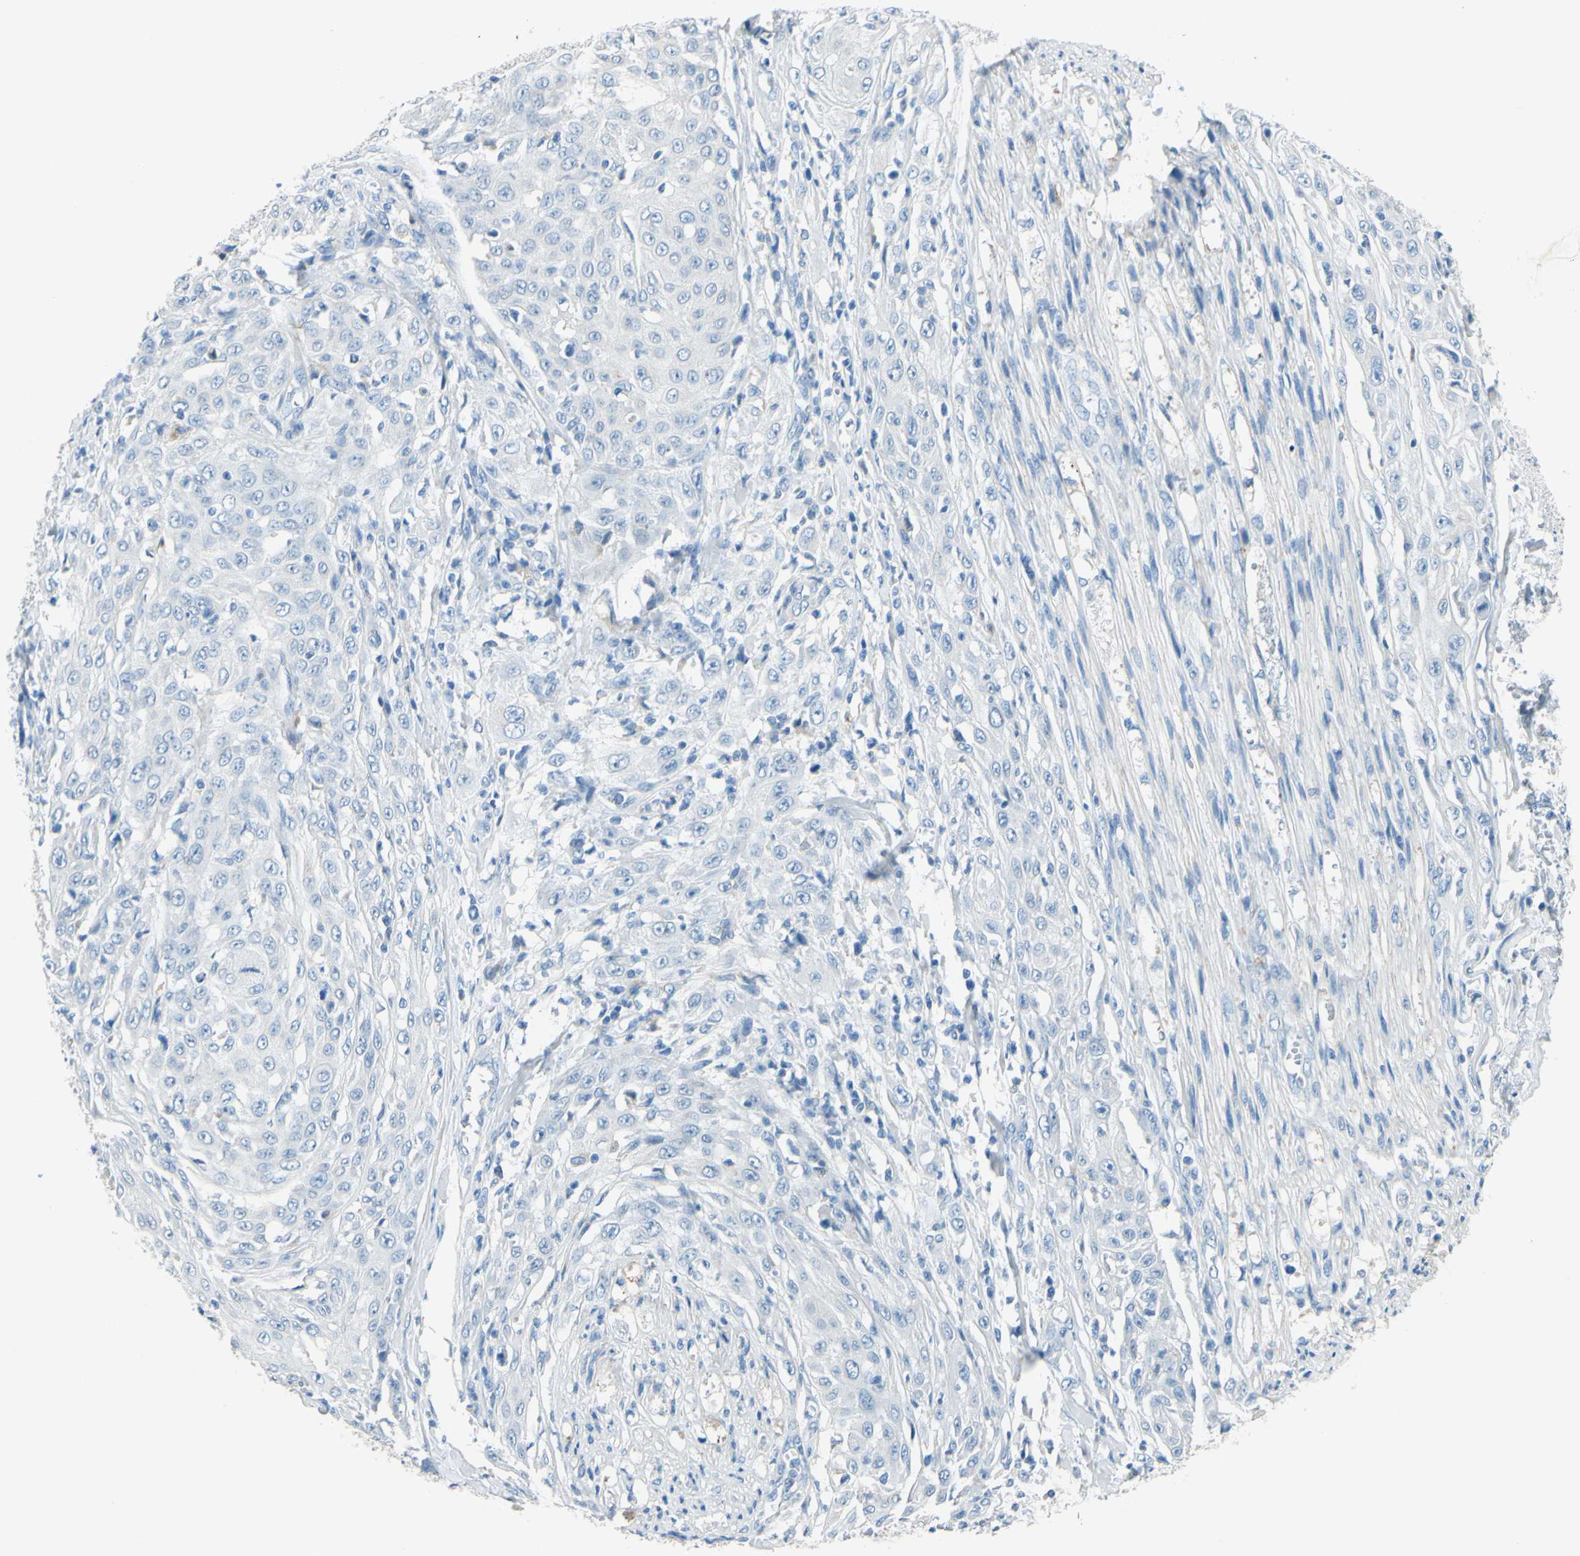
{"staining": {"intensity": "negative", "quantity": "none", "location": "none"}, "tissue": "skin cancer", "cell_type": "Tumor cells", "image_type": "cancer", "snomed": [{"axis": "morphology", "description": "Squamous cell carcinoma, NOS"}, {"axis": "morphology", "description": "Squamous cell carcinoma, metastatic, NOS"}, {"axis": "topography", "description": "Skin"}, {"axis": "topography", "description": "Lymph node"}], "caption": "Immunohistochemistry image of human skin squamous cell carcinoma stained for a protein (brown), which shows no staining in tumor cells.", "gene": "CDH10", "patient": {"sex": "male", "age": 75}}